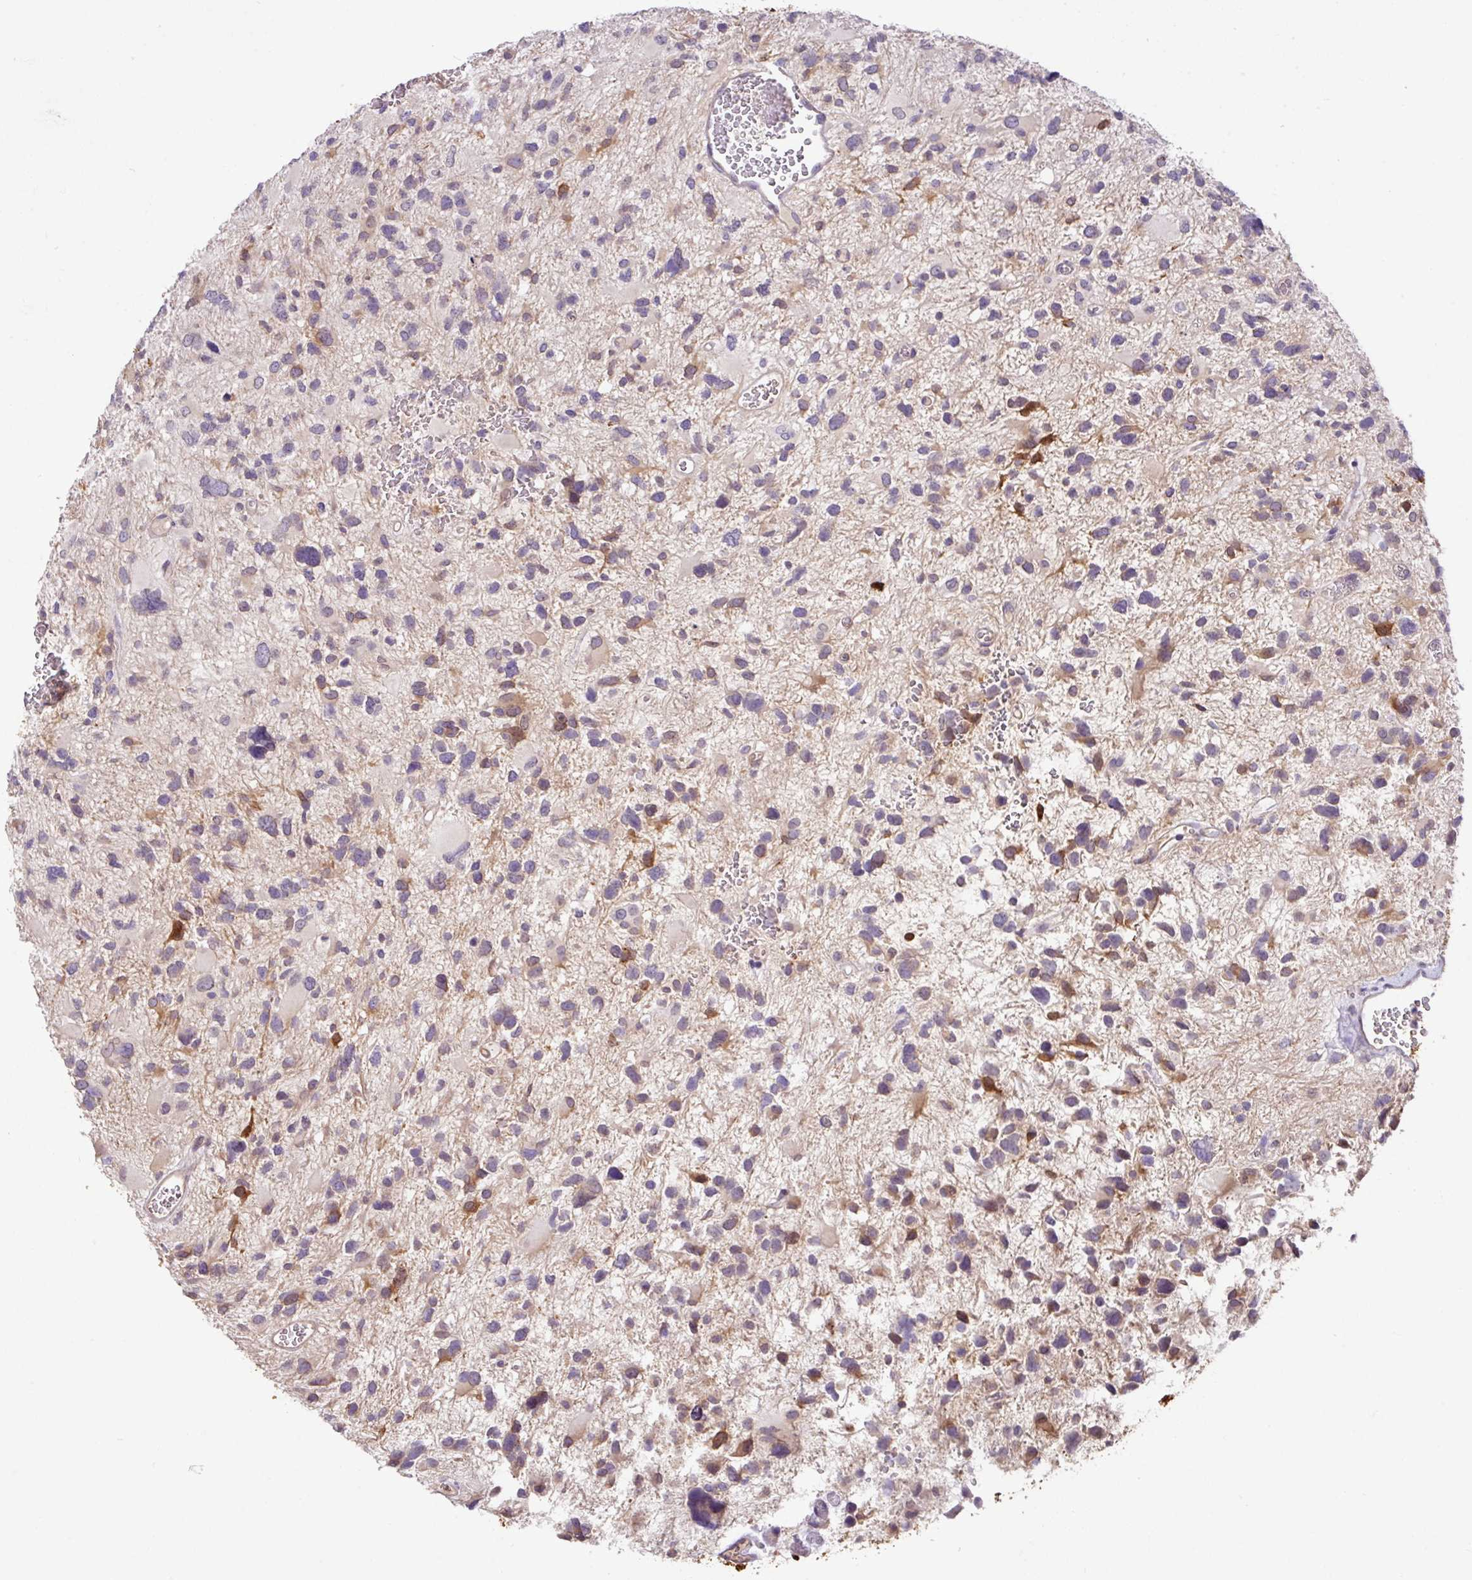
{"staining": {"intensity": "negative", "quantity": "none", "location": "none"}, "tissue": "glioma", "cell_type": "Tumor cells", "image_type": "cancer", "snomed": [{"axis": "morphology", "description": "Glioma, malignant, High grade"}, {"axis": "topography", "description": "Brain"}], "caption": "Immunohistochemistry (IHC) photomicrograph of malignant glioma (high-grade) stained for a protein (brown), which displays no expression in tumor cells.", "gene": "GCNT7", "patient": {"sex": "female", "age": 11}}